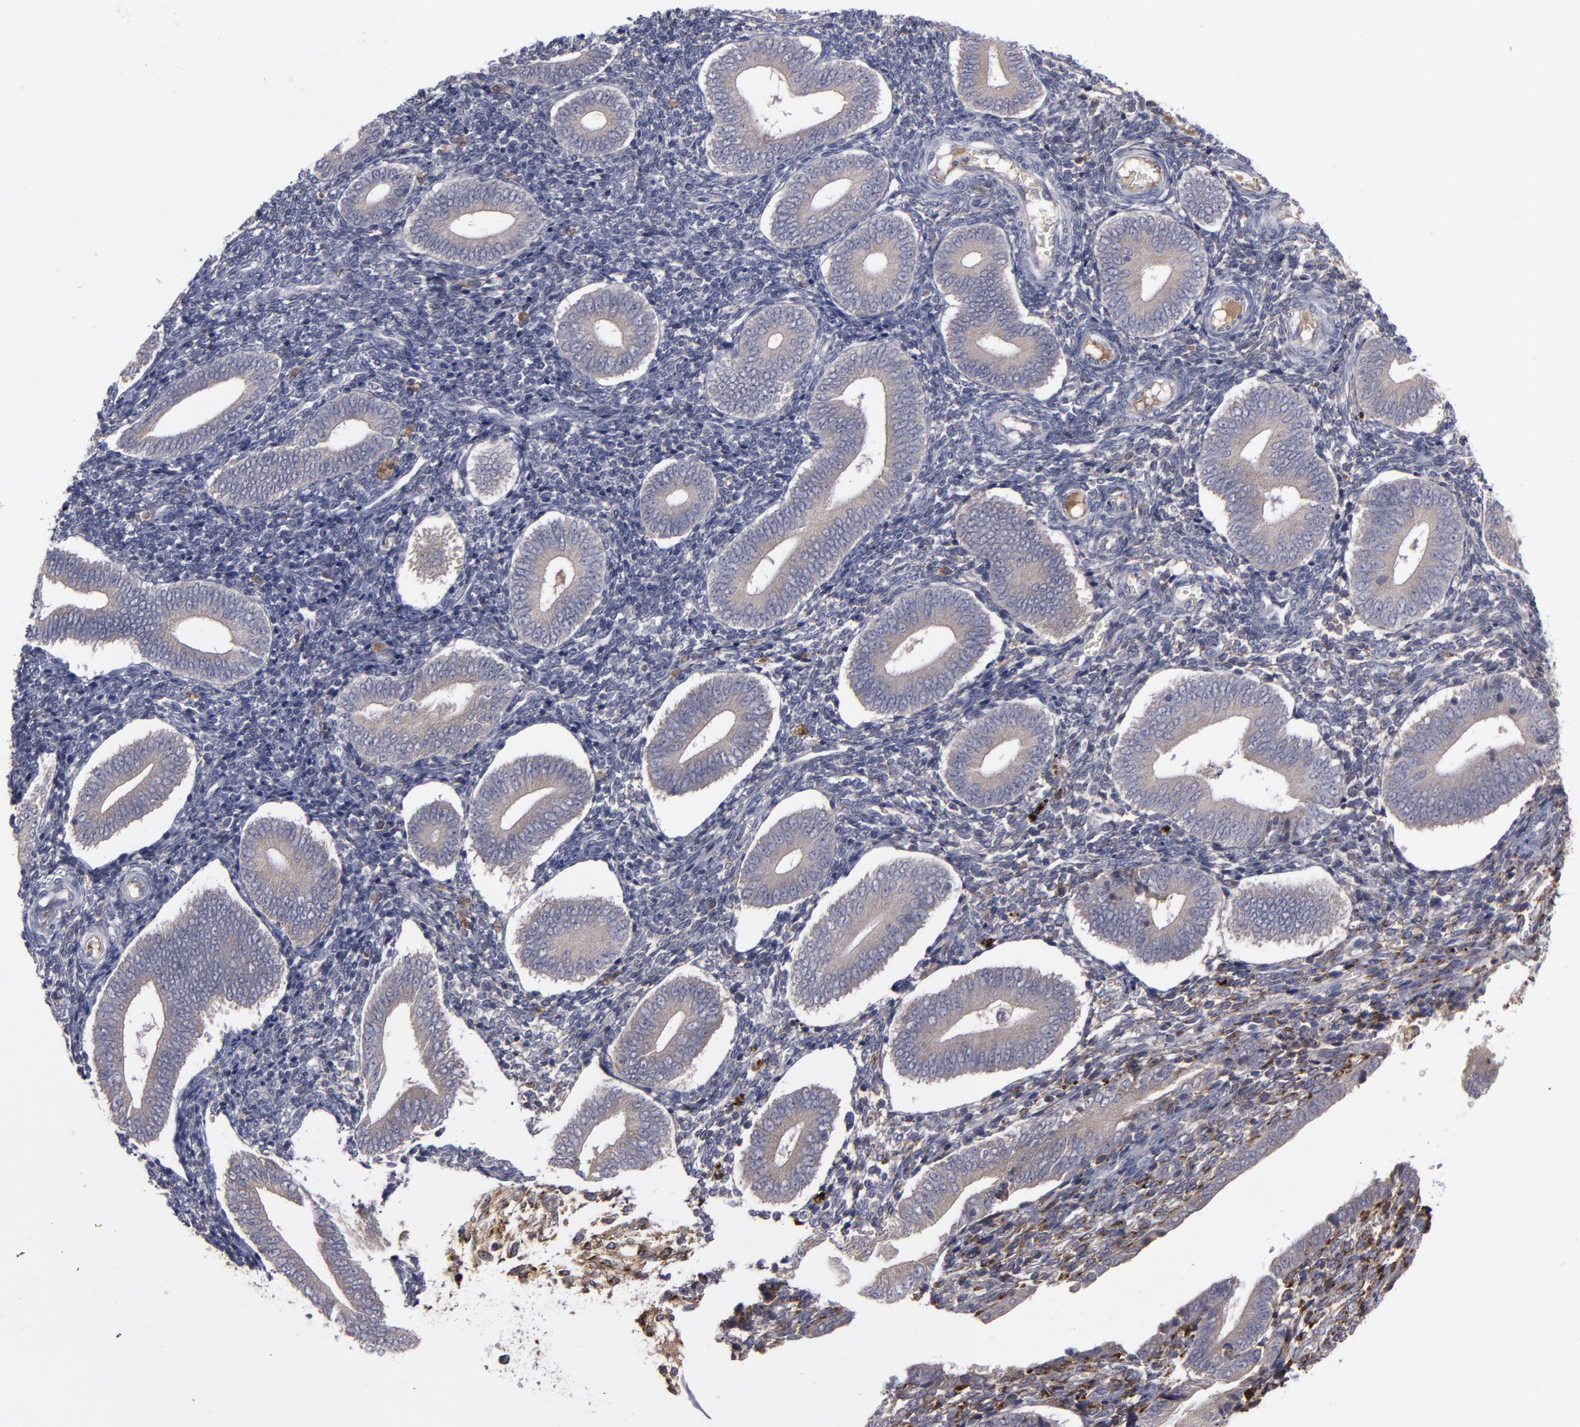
{"staining": {"intensity": "moderate", "quantity": "<25%", "location": "cytoplasmic/membranous"}, "tissue": "endometrium", "cell_type": "Cells in endometrial stroma", "image_type": "normal", "snomed": [{"axis": "morphology", "description": "Normal tissue, NOS"}, {"axis": "topography", "description": "Uterus"}, {"axis": "topography", "description": "Endometrium"}], "caption": "Cells in endometrial stroma exhibit moderate cytoplasmic/membranous expression in about <25% of cells in benign endometrium. Immunohistochemistry (ihc) stains the protein in brown and the nuclei are stained blue.", "gene": "MMP11", "patient": {"sex": "female", "age": 33}}